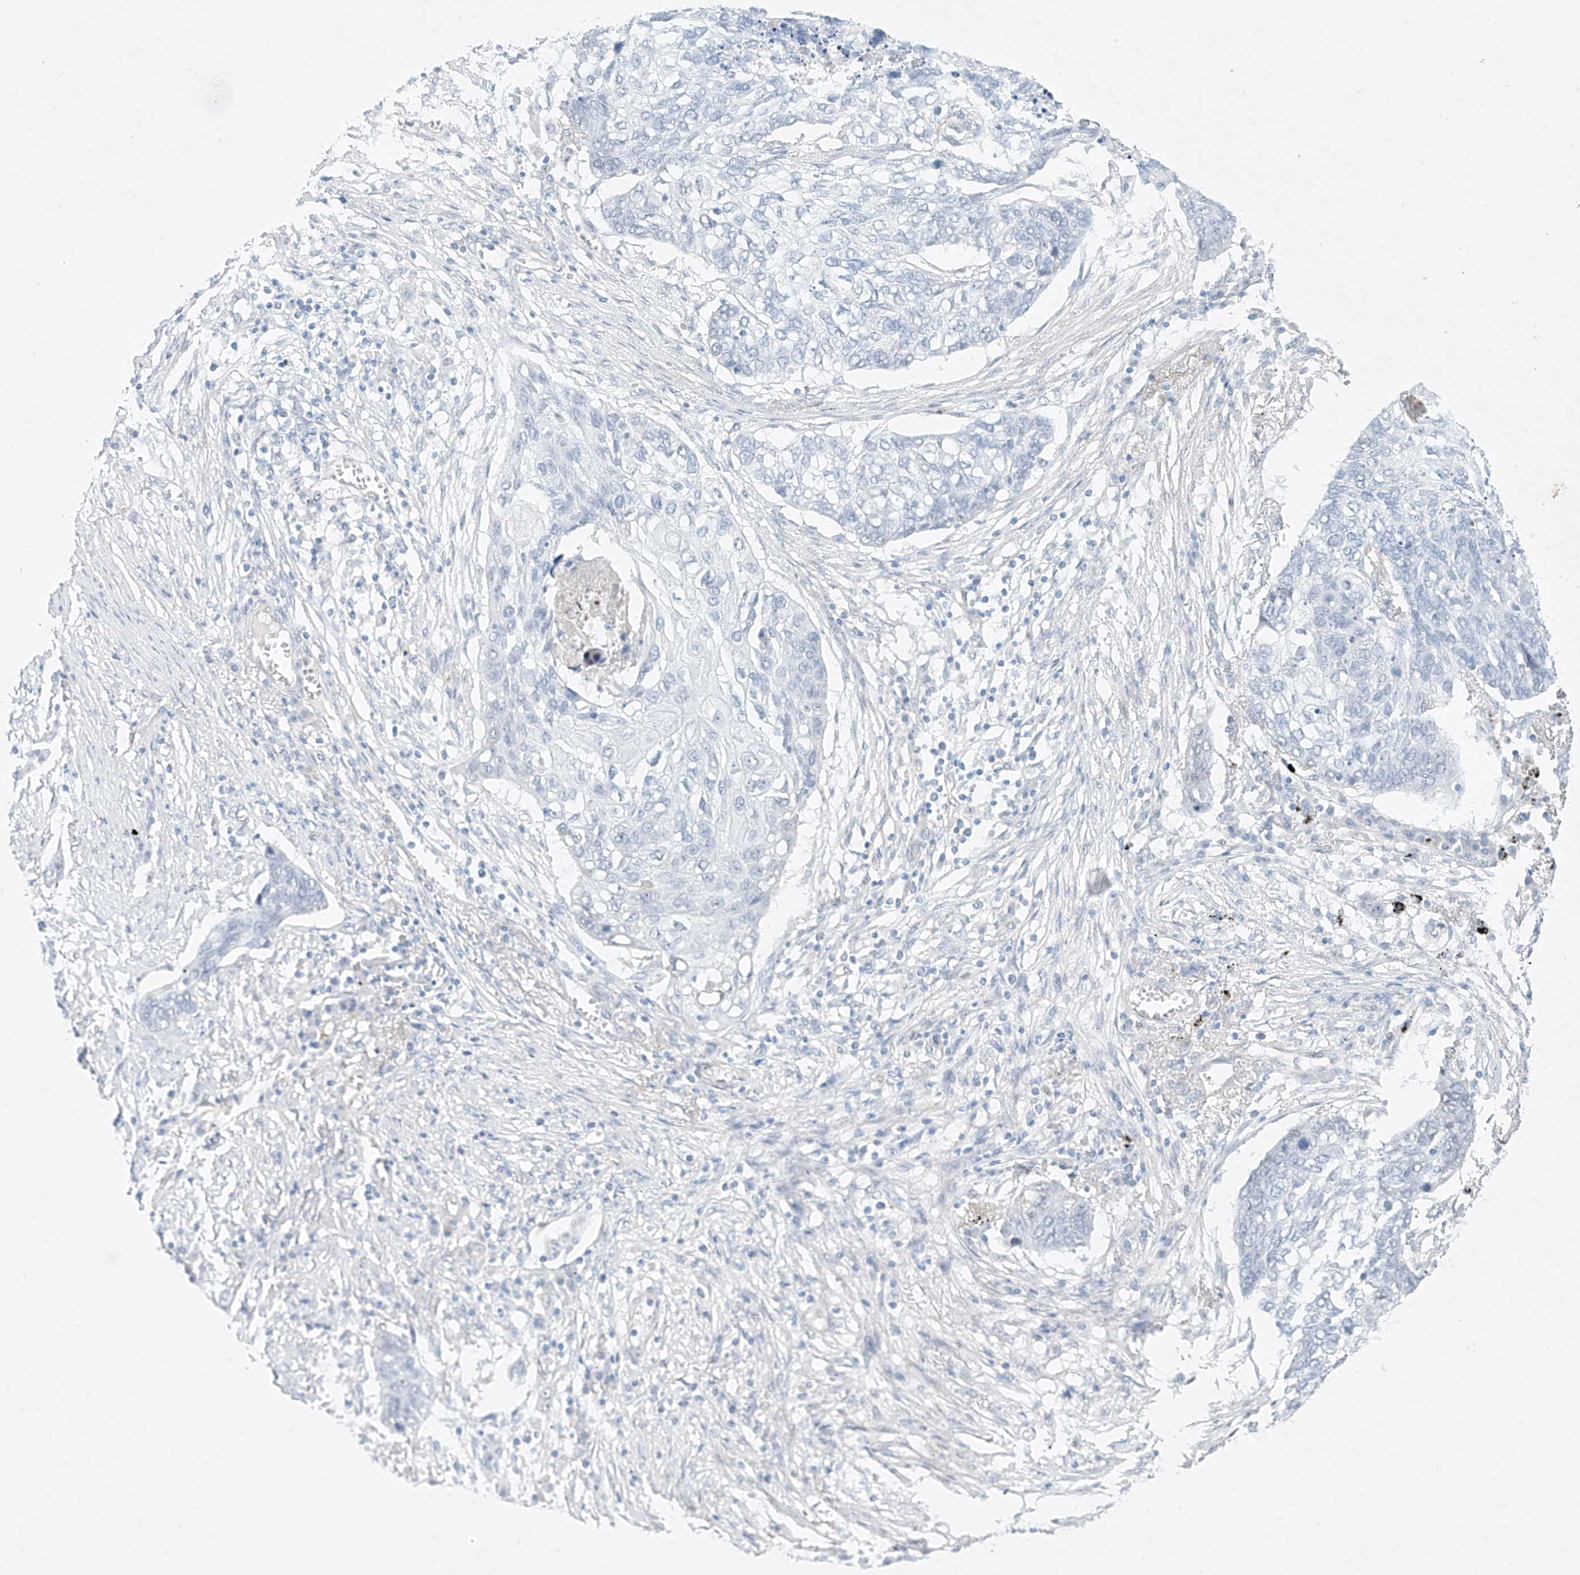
{"staining": {"intensity": "negative", "quantity": "none", "location": "none"}, "tissue": "lung cancer", "cell_type": "Tumor cells", "image_type": "cancer", "snomed": [{"axis": "morphology", "description": "Squamous cell carcinoma, NOS"}, {"axis": "topography", "description": "Lung"}], "caption": "DAB (3,3'-diaminobenzidine) immunohistochemical staining of lung cancer demonstrates no significant staining in tumor cells.", "gene": "REEP2", "patient": {"sex": "female", "age": 63}}